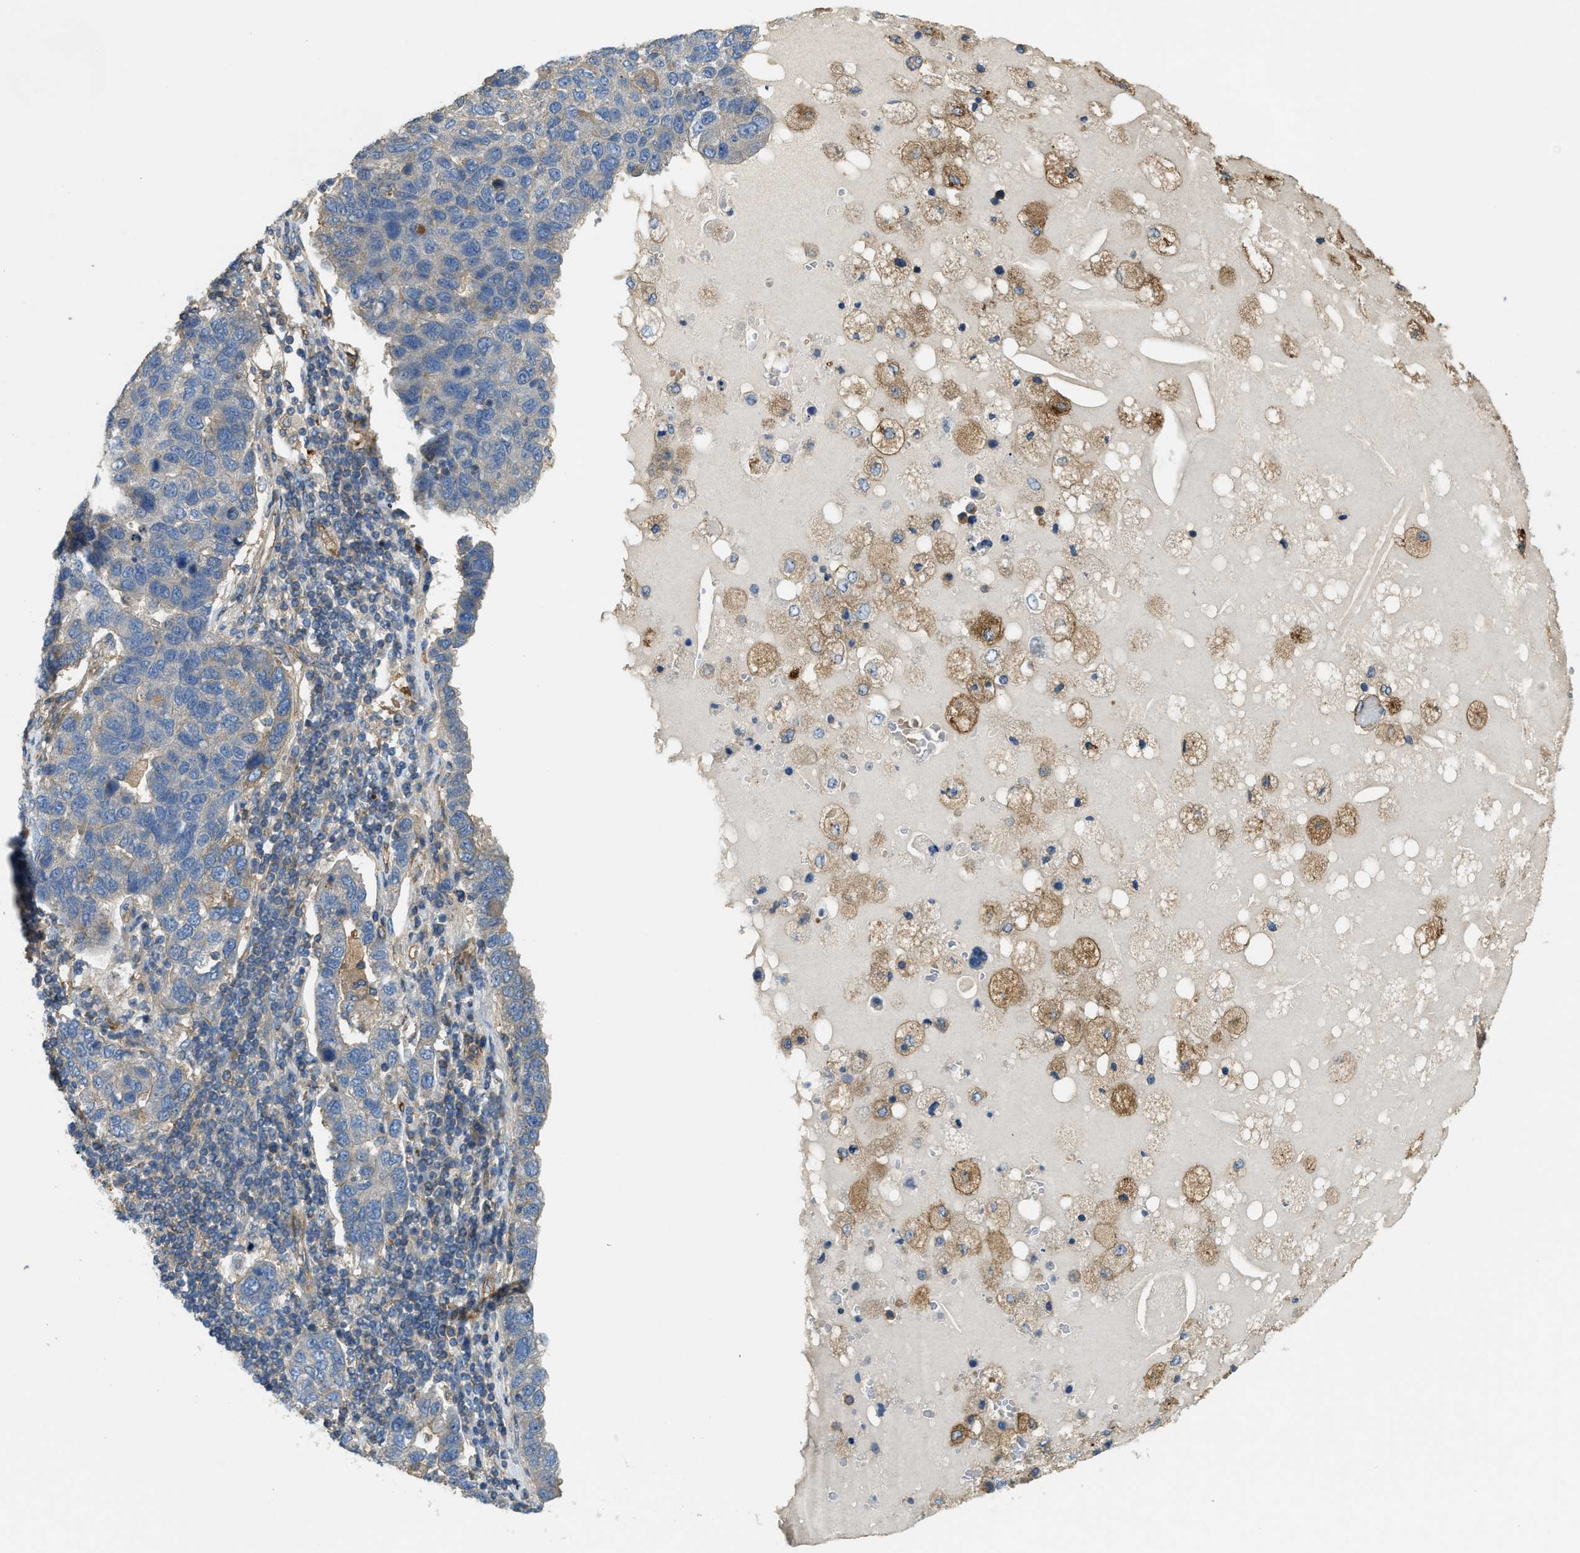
{"staining": {"intensity": "negative", "quantity": "none", "location": "none"}, "tissue": "pancreatic cancer", "cell_type": "Tumor cells", "image_type": "cancer", "snomed": [{"axis": "morphology", "description": "Adenocarcinoma, NOS"}, {"axis": "topography", "description": "Pancreas"}], "caption": "There is no significant positivity in tumor cells of pancreatic cancer.", "gene": "BAG4", "patient": {"sex": "female", "age": 61}}